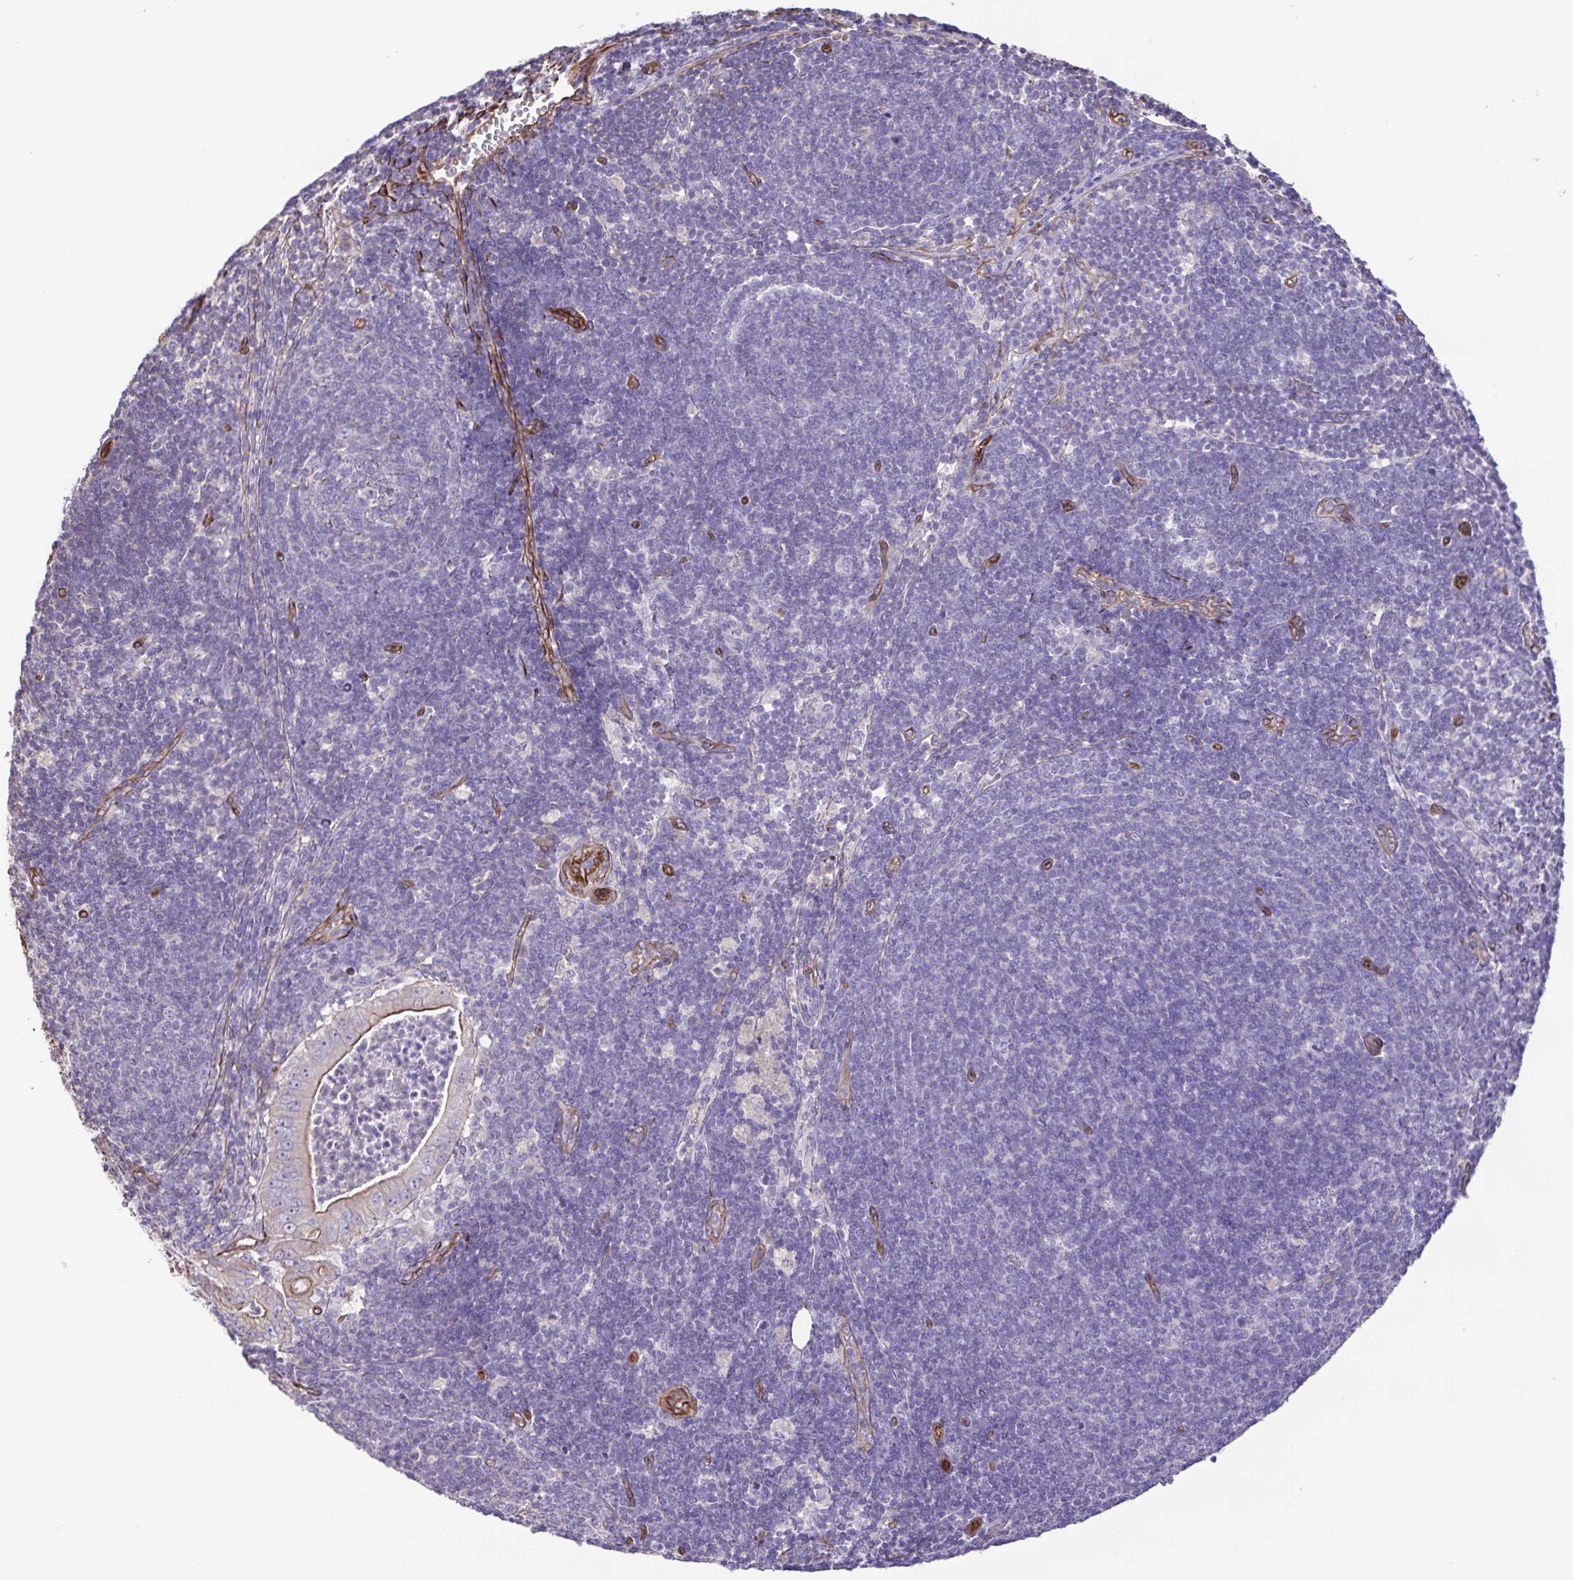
{"staining": {"intensity": "weak", "quantity": "25%-75%", "location": "cytoplasmic/membranous"}, "tissue": "pancreatic cancer", "cell_type": "Tumor cells", "image_type": "cancer", "snomed": [{"axis": "morphology", "description": "Adenocarcinoma, NOS"}, {"axis": "topography", "description": "Pancreas"}], "caption": "Weak cytoplasmic/membranous protein staining is identified in about 25%-75% of tumor cells in pancreatic cancer (adenocarcinoma). Nuclei are stained in blue.", "gene": "FLT1", "patient": {"sex": "male", "age": 71}}